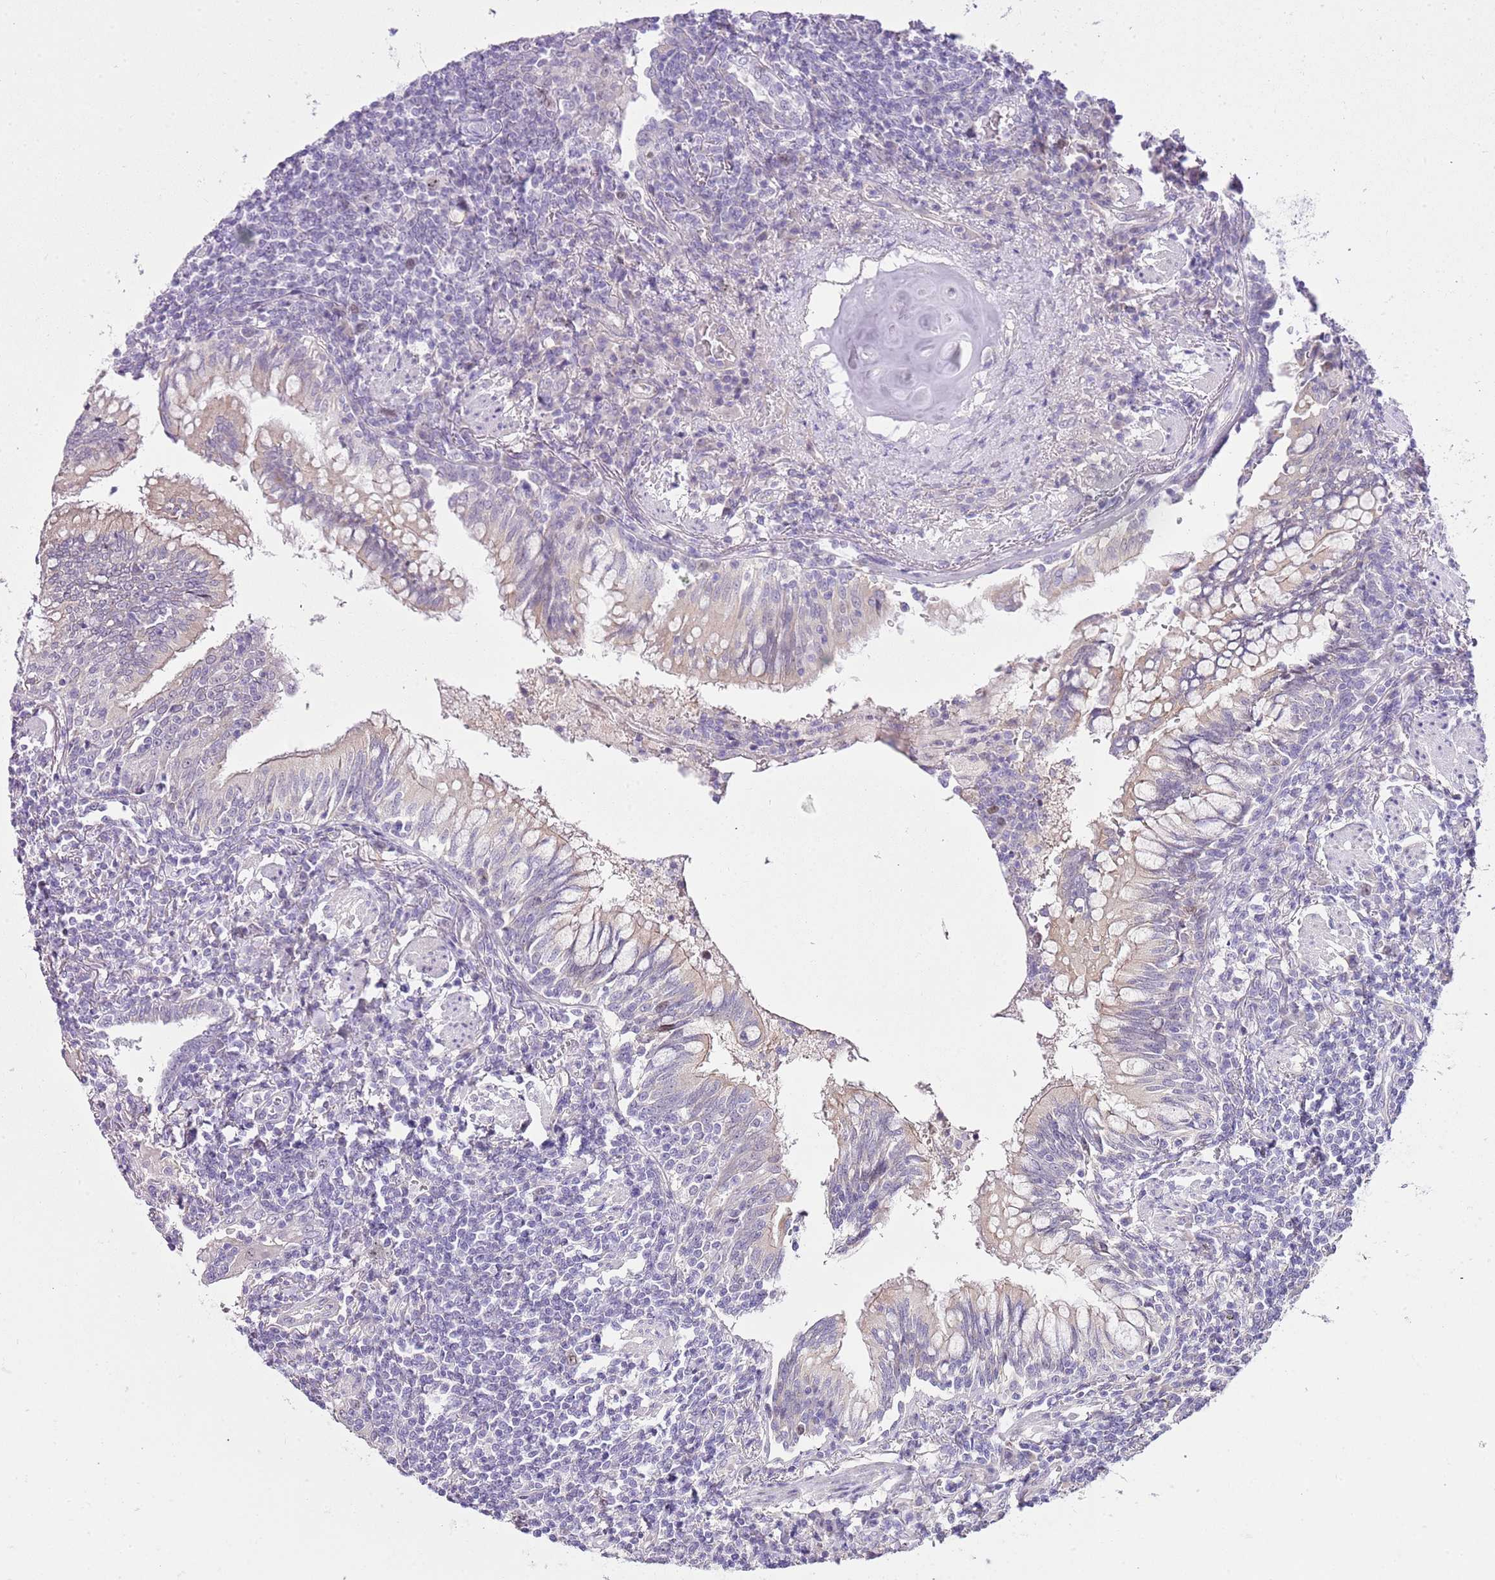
{"staining": {"intensity": "negative", "quantity": "none", "location": "none"}, "tissue": "lymphoma", "cell_type": "Tumor cells", "image_type": "cancer", "snomed": [{"axis": "morphology", "description": "Malignant lymphoma, non-Hodgkin's type, Low grade"}, {"axis": "topography", "description": "Lung"}], "caption": "A histopathology image of human lymphoma is negative for staining in tumor cells.", "gene": "FBRSL1", "patient": {"sex": "female", "age": 71}}